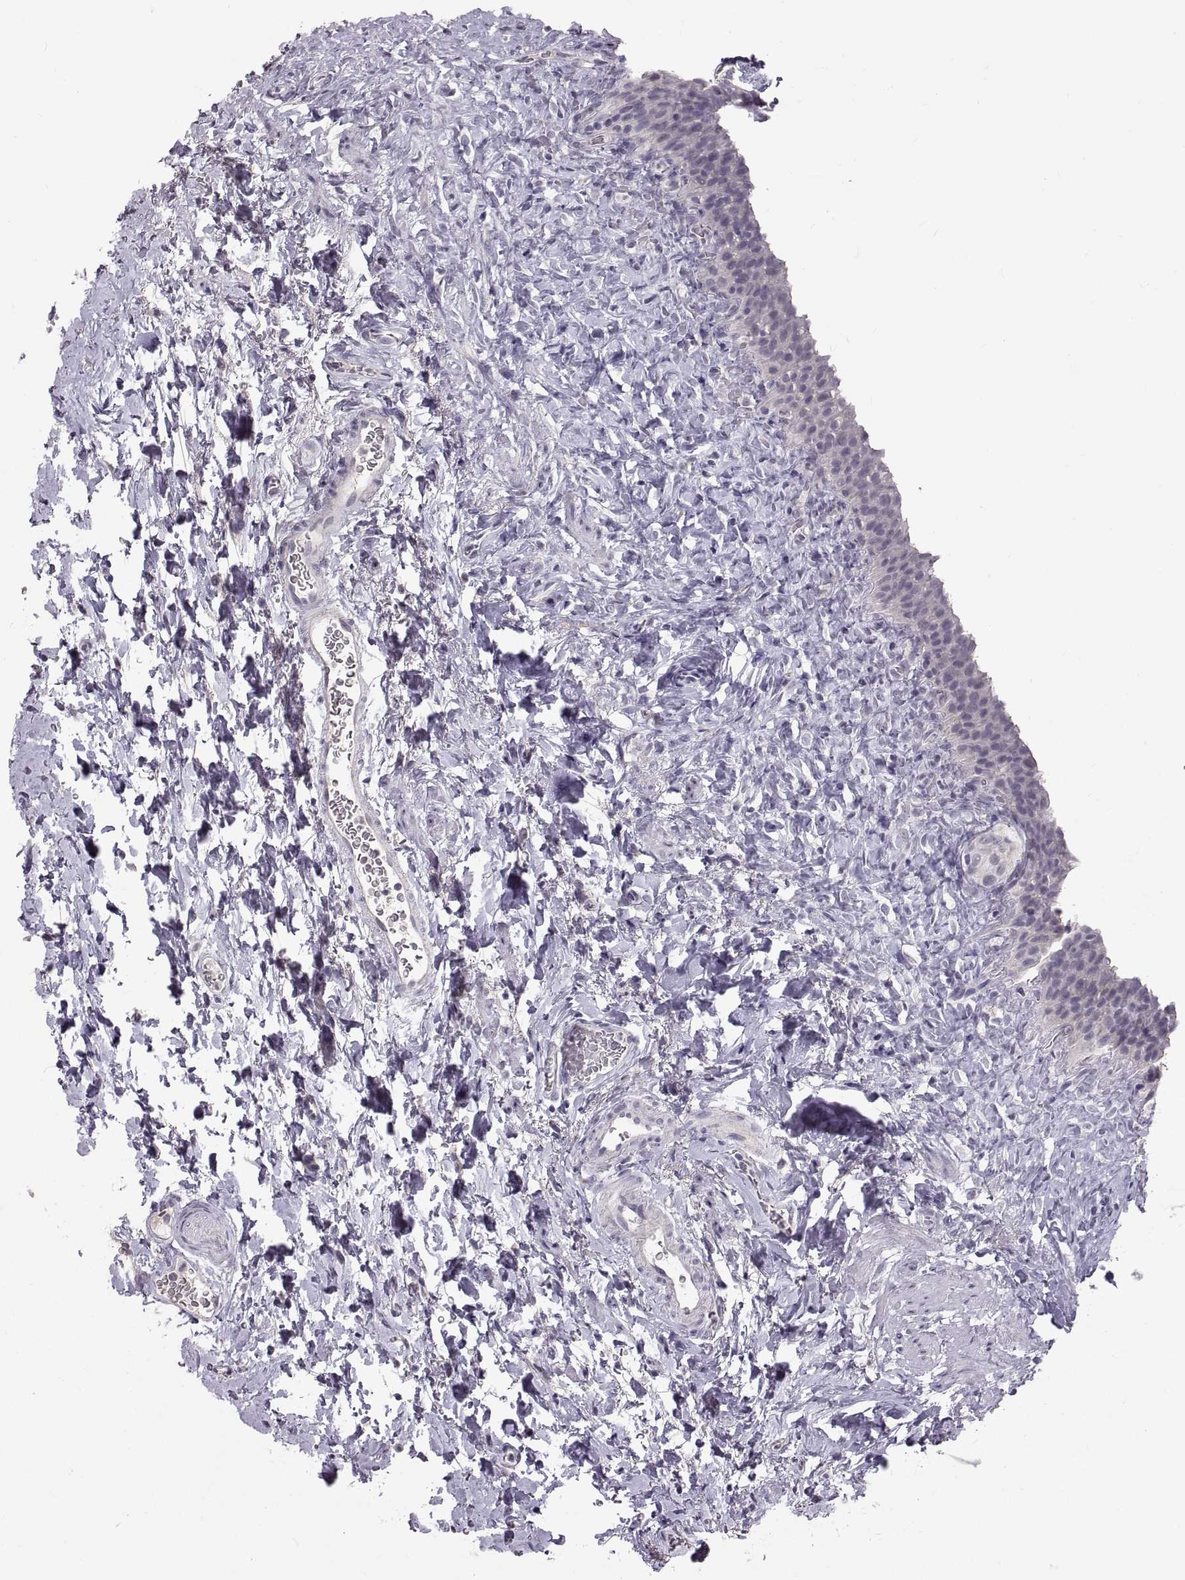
{"staining": {"intensity": "negative", "quantity": "none", "location": "none"}, "tissue": "urinary bladder", "cell_type": "Urothelial cells", "image_type": "normal", "snomed": [{"axis": "morphology", "description": "Normal tissue, NOS"}, {"axis": "topography", "description": "Urinary bladder"}], "caption": "Urothelial cells show no significant protein expression in unremarkable urinary bladder.", "gene": "CDH2", "patient": {"sex": "male", "age": 76}}